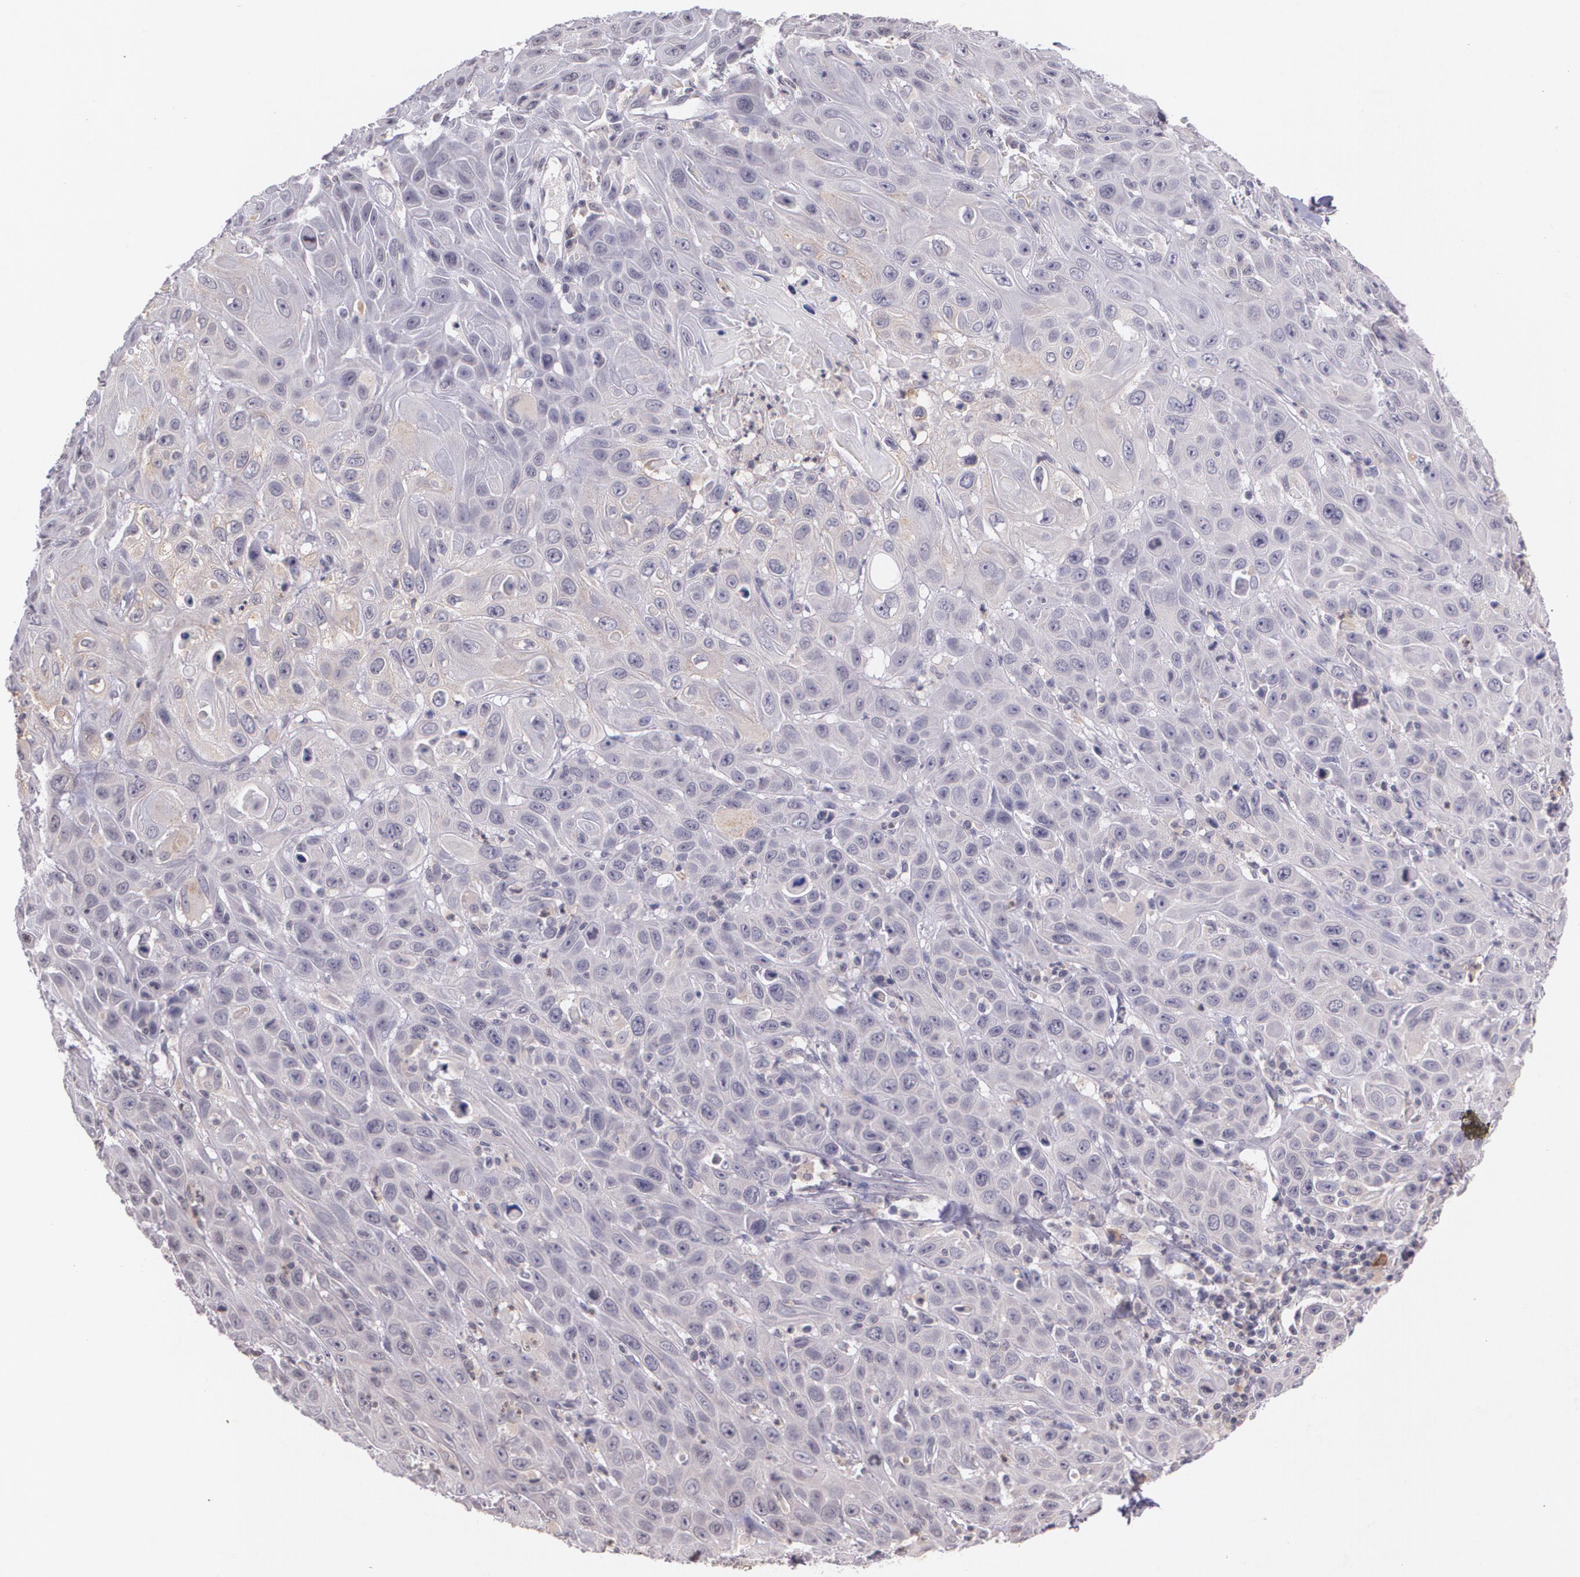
{"staining": {"intensity": "weak", "quantity": ">75%", "location": "cytoplasmic/membranous"}, "tissue": "skin cancer", "cell_type": "Tumor cells", "image_type": "cancer", "snomed": [{"axis": "morphology", "description": "Squamous cell carcinoma, NOS"}, {"axis": "topography", "description": "Skin"}], "caption": "There is low levels of weak cytoplasmic/membranous expression in tumor cells of skin cancer, as demonstrated by immunohistochemical staining (brown color).", "gene": "TM4SF1", "patient": {"sex": "male", "age": 84}}